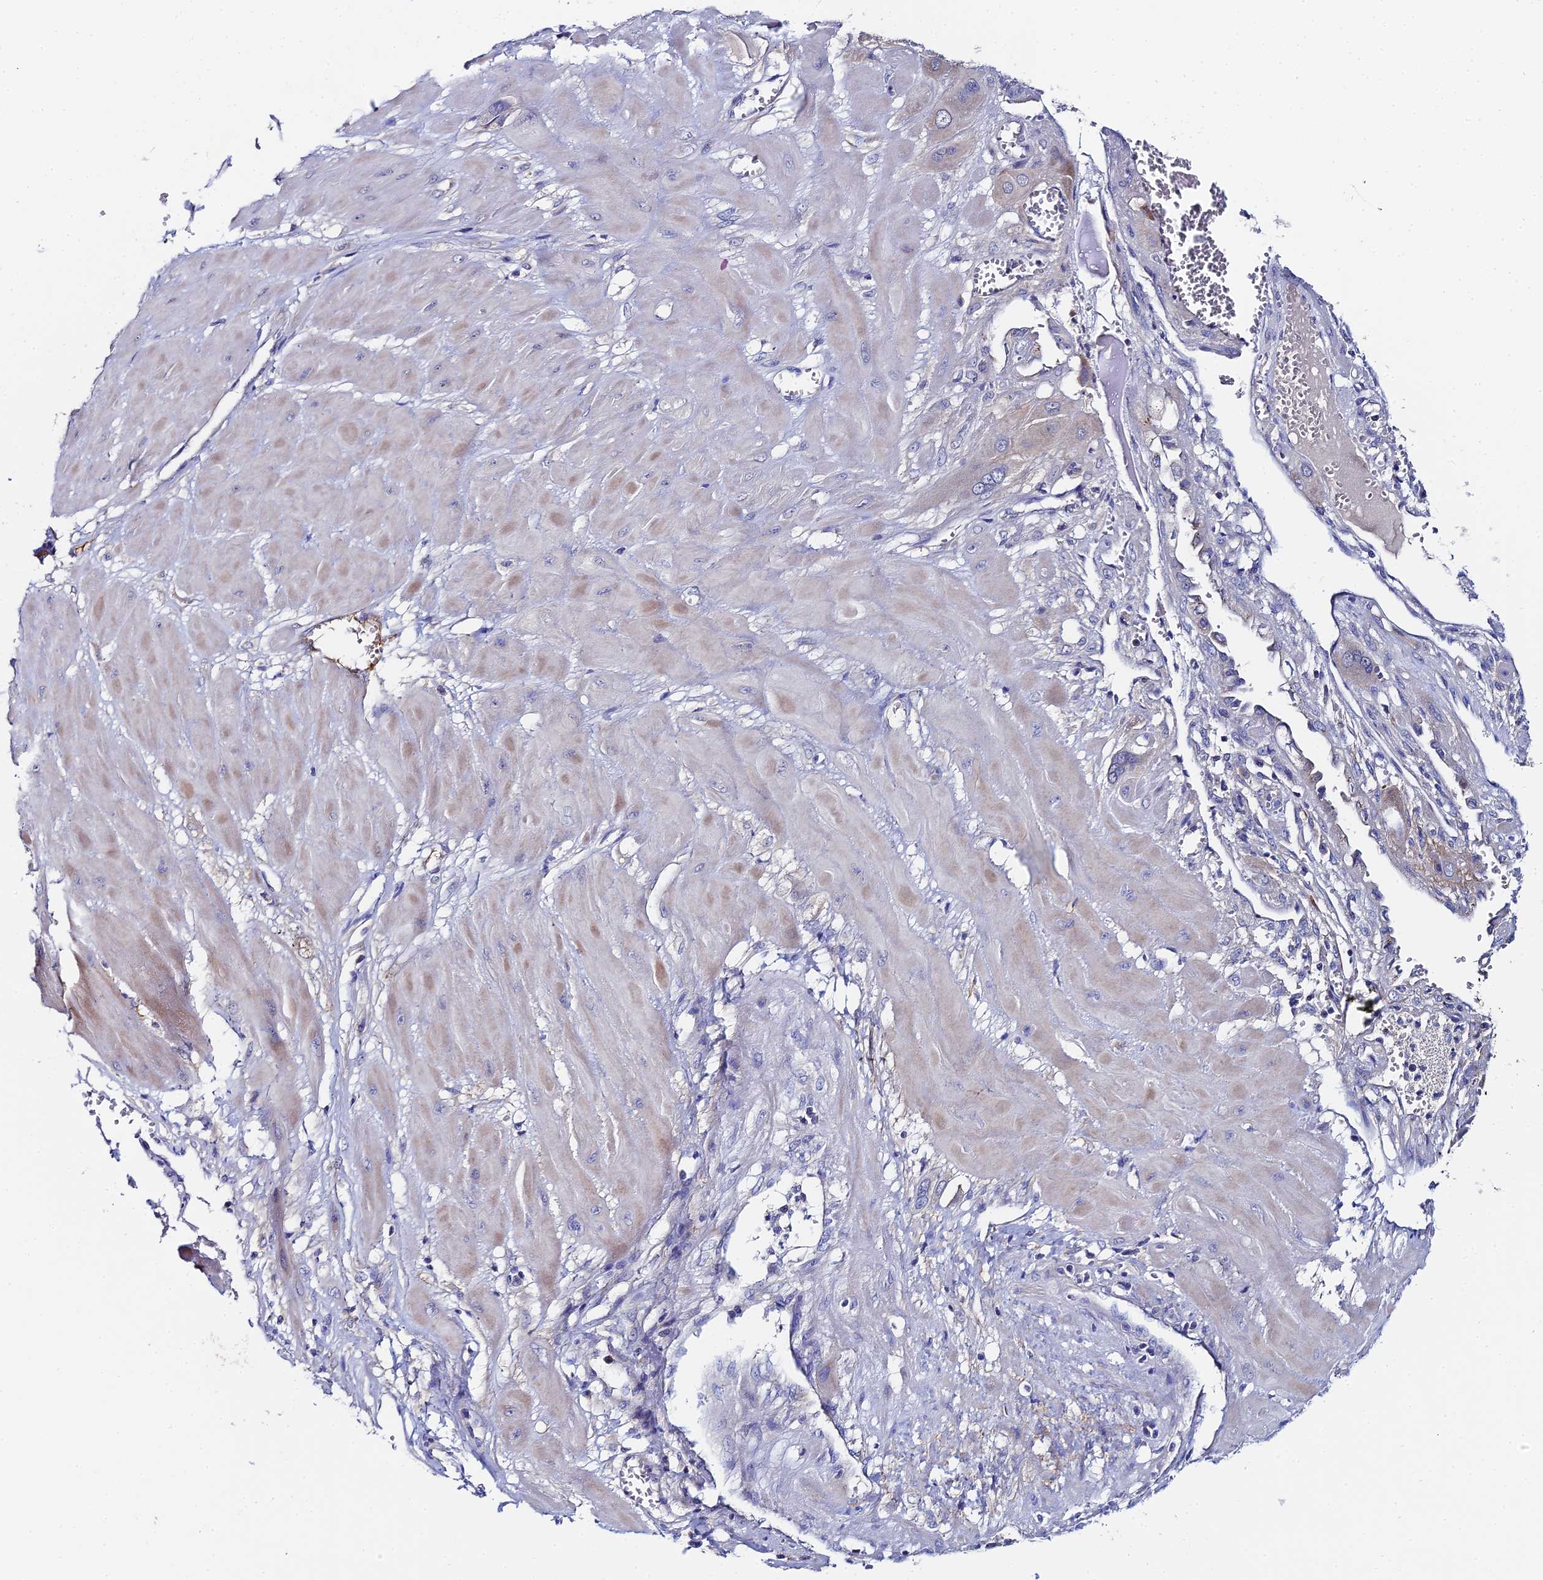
{"staining": {"intensity": "weak", "quantity": "<25%", "location": "cytoplasmic/membranous"}, "tissue": "cervical cancer", "cell_type": "Tumor cells", "image_type": "cancer", "snomed": [{"axis": "morphology", "description": "Squamous cell carcinoma, NOS"}, {"axis": "topography", "description": "Cervix"}], "caption": "Tumor cells are negative for protein expression in human cervical cancer (squamous cell carcinoma).", "gene": "UBE2L3", "patient": {"sex": "female", "age": 34}}